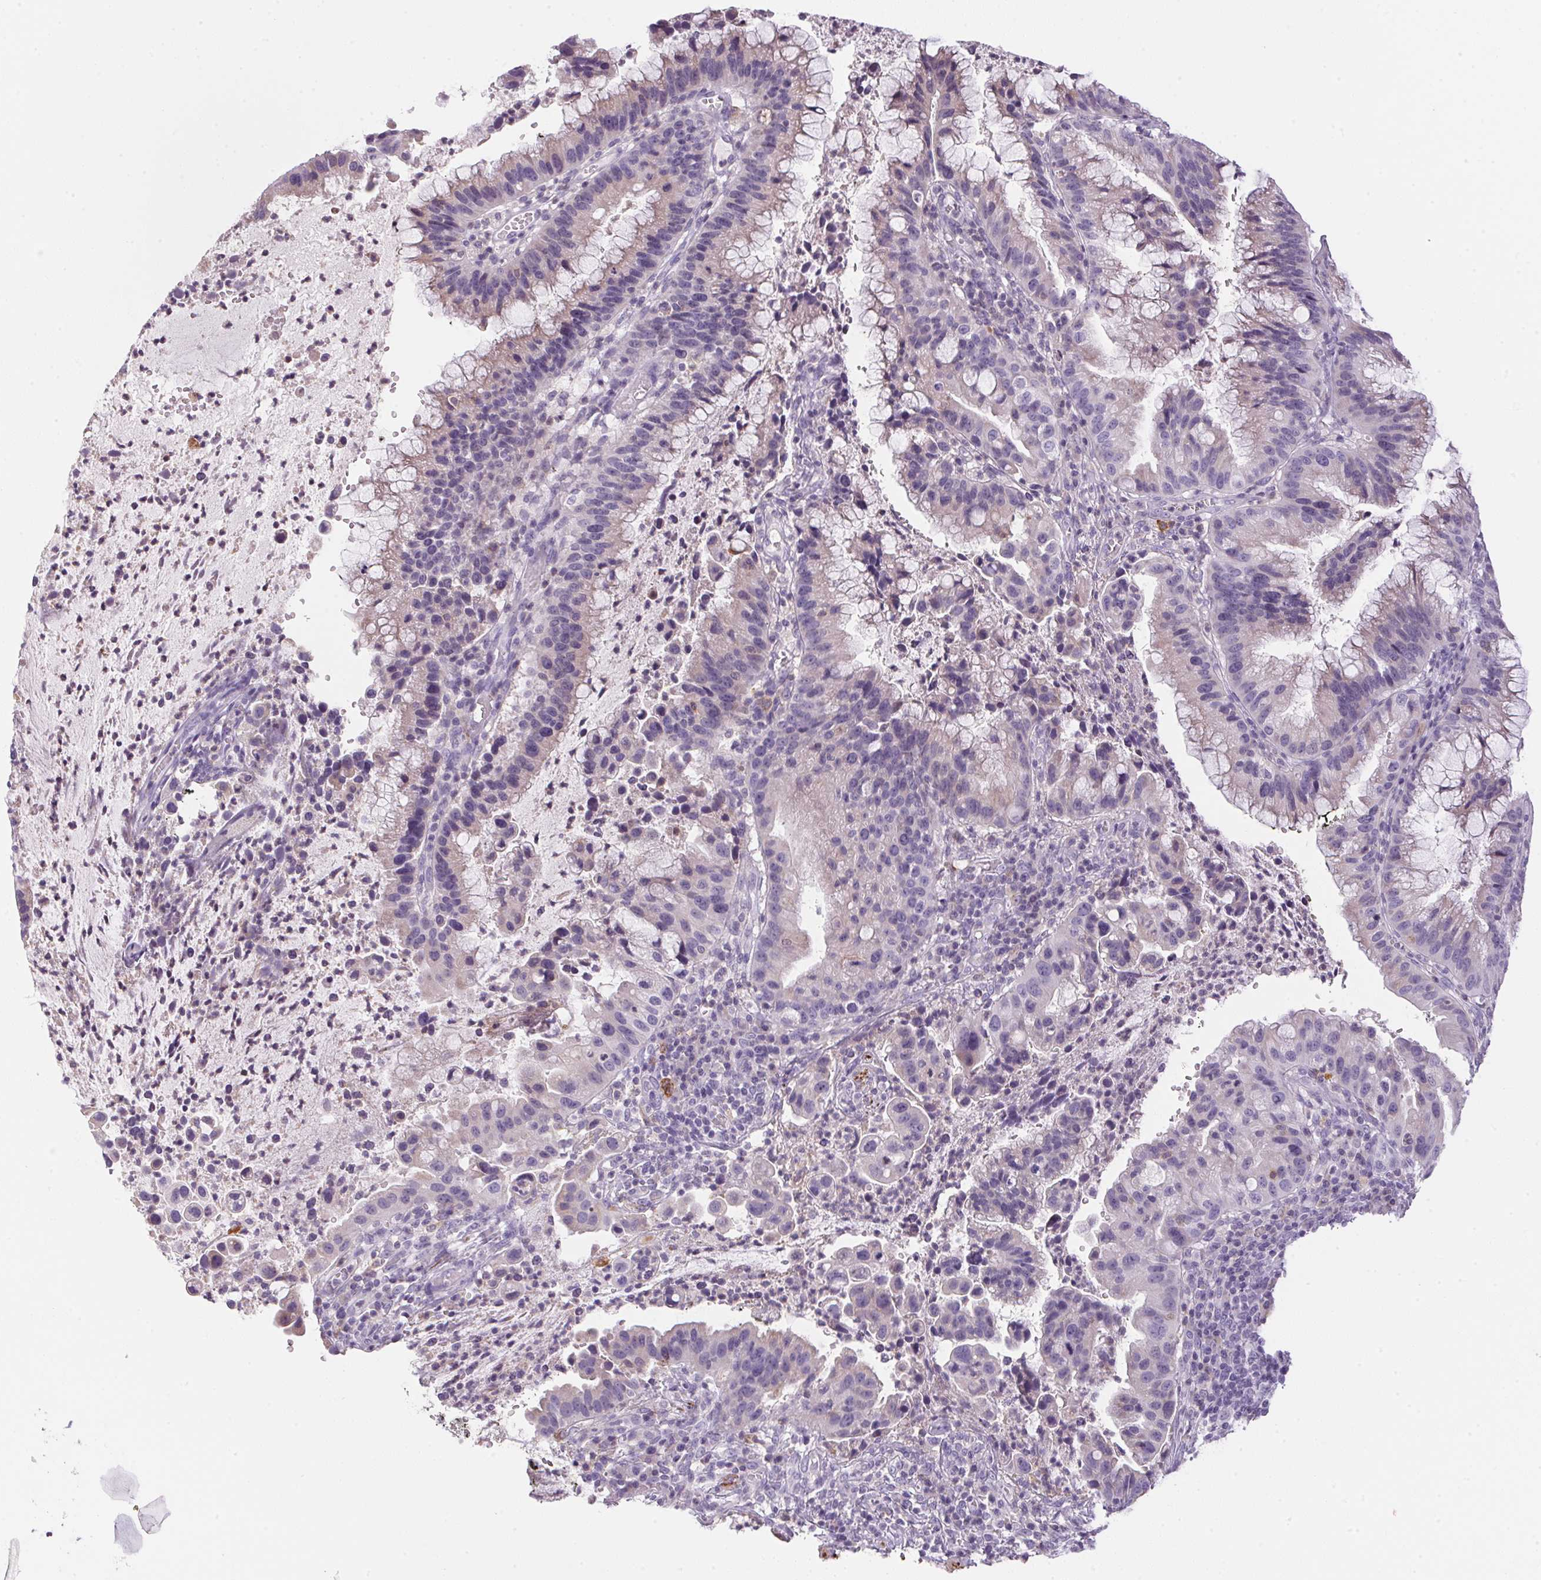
{"staining": {"intensity": "weak", "quantity": "<25%", "location": "cytoplasmic/membranous"}, "tissue": "cervical cancer", "cell_type": "Tumor cells", "image_type": "cancer", "snomed": [{"axis": "morphology", "description": "Adenocarcinoma, NOS"}, {"axis": "topography", "description": "Cervix"}], "caption": "Immunohistochemical staining of human cervical cancer (adenocarcinoma) exhibits no significant expression in tumor cells.", "gene": "ECPAS", "patient": {"sex": "female", "age": 34}}